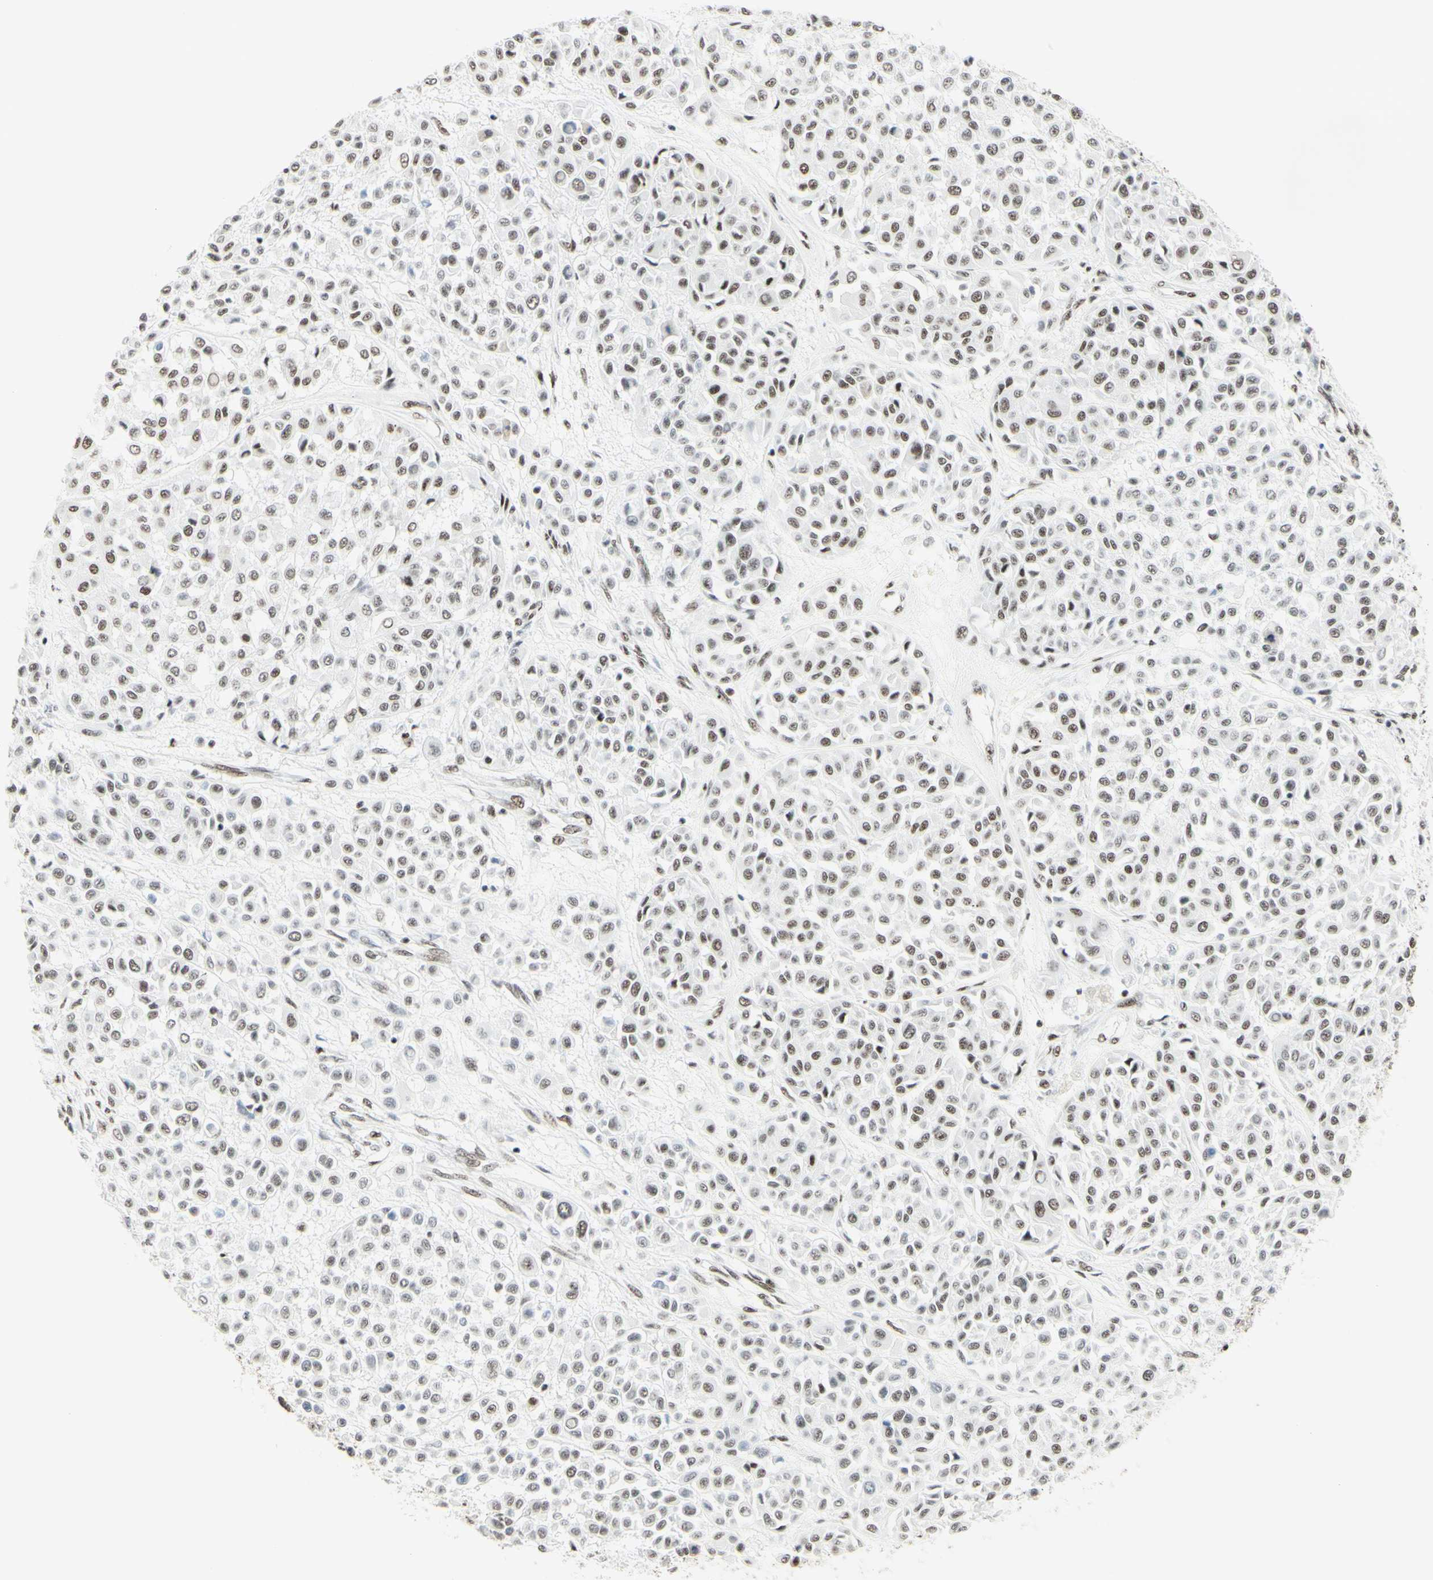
{"staining": {"intensity": "negative", "quantity": "none", "location": "none"}, "tissue": "melanoma", "cell_type": "Tumor cells", "image_type": "cancer", "snomed": [{"axis": "morphology", "description": "Malignant melanoma, Metastatic site"}, {"axis": "topography", "description": "Soft tissue"}], "caption": "The image displays no significant expression in tumor cells of malignant melanoma (metastatic site).", "gene": "WTAP", "patient": {"sex": "male", "age": 41}}